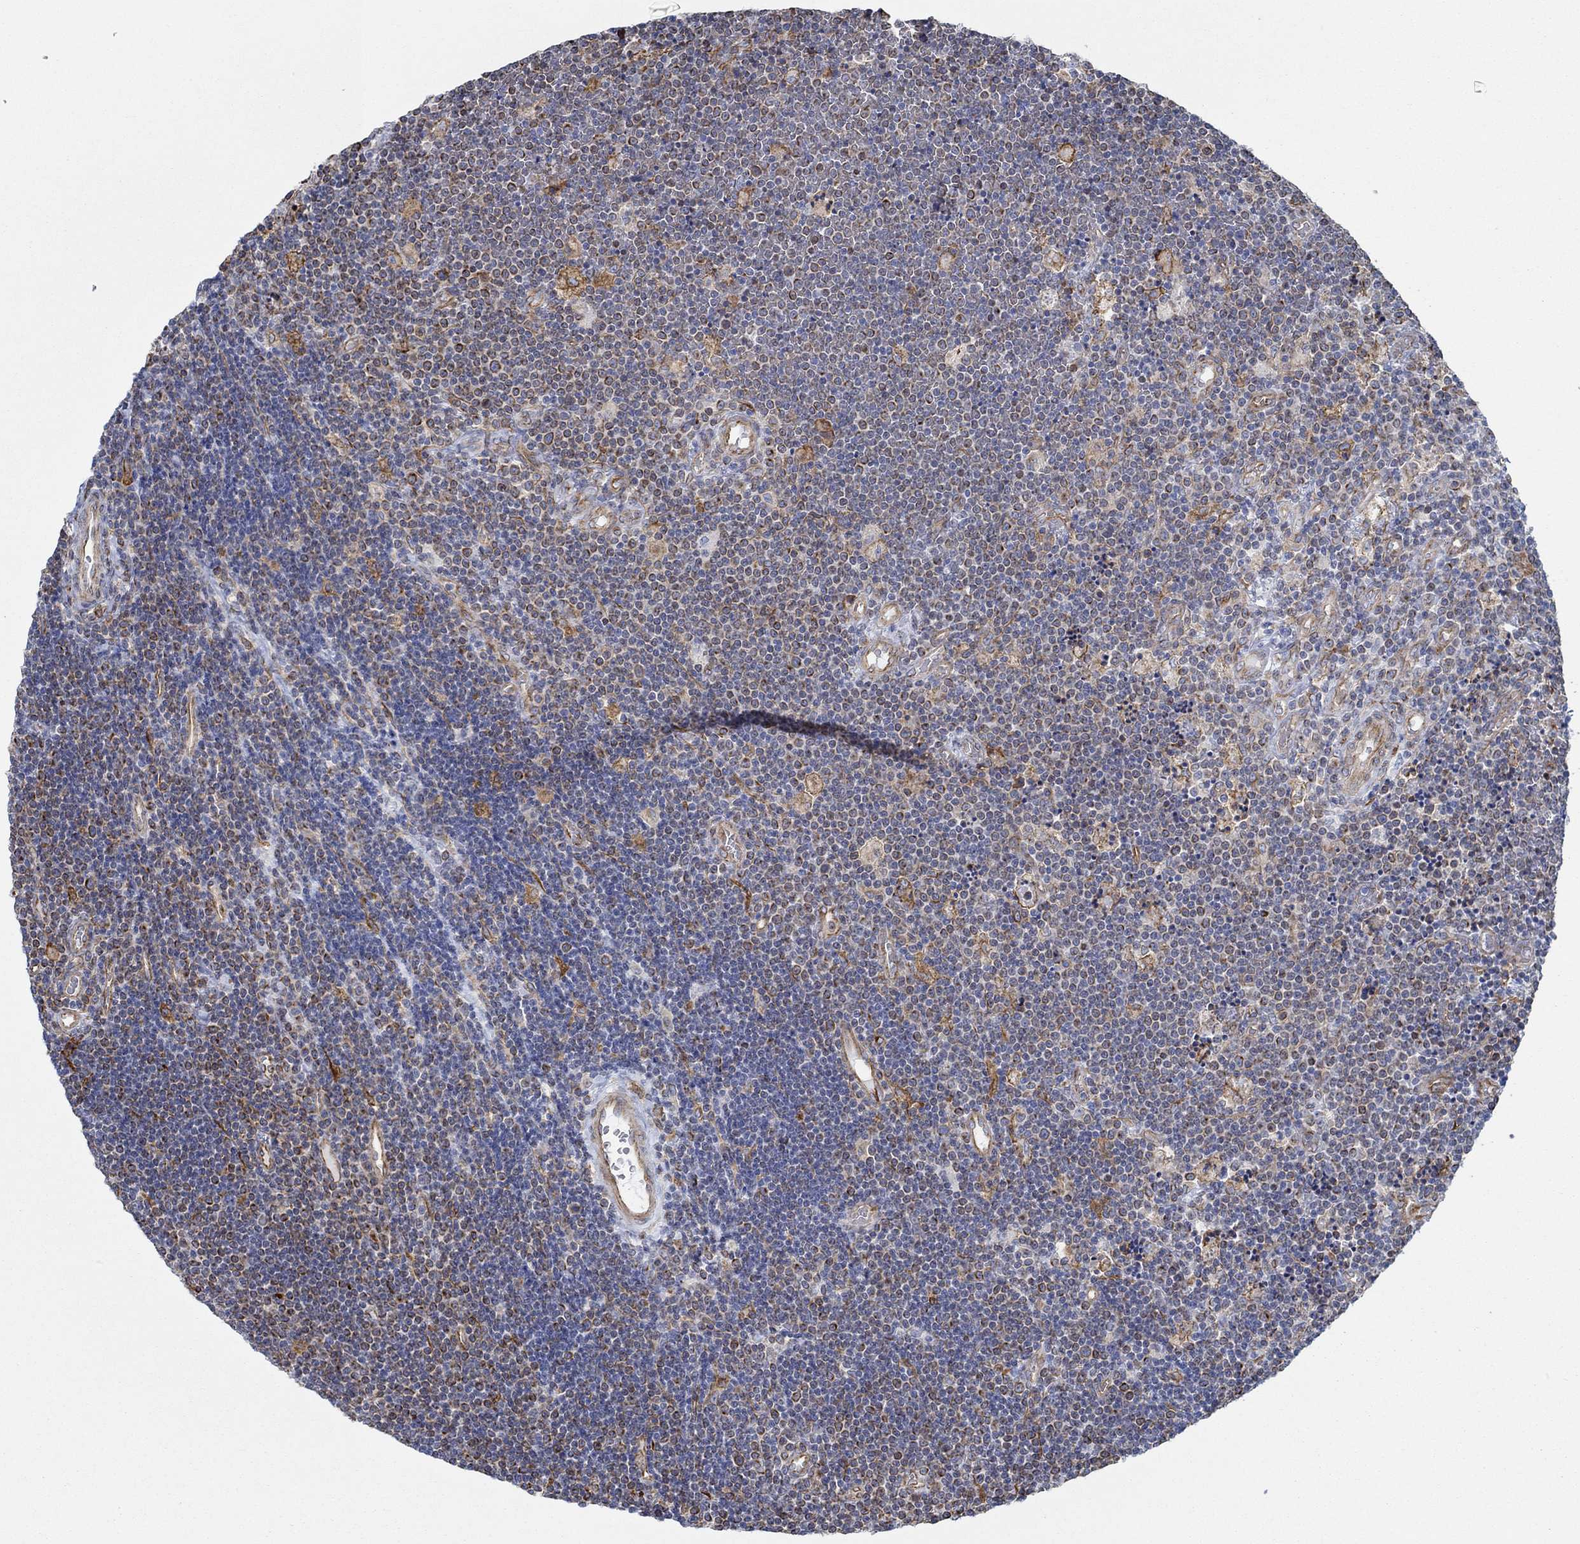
{"staining": {"intensity": "strong", "quantity": "<25%", "location": "cytoplasmic/membranous"}, "tissue": "lymphoma", "cell_type": "Tumor cells", "image_type": "cancer", "snomed": [{"axis": "morphology", "description": "Malignant lymphoma, non-Hodgkin's type, Low grade"}, {"axis": "topography", "description": "Brain"}], "caption": "Lymphoma was stained to show a protein in brown. There is medium levels of strong cytoplasmic/membranous positivity in approximately <25% of tumor cells.", "gene": "STC2", "patient": {"sex": "female", "age": 66}}